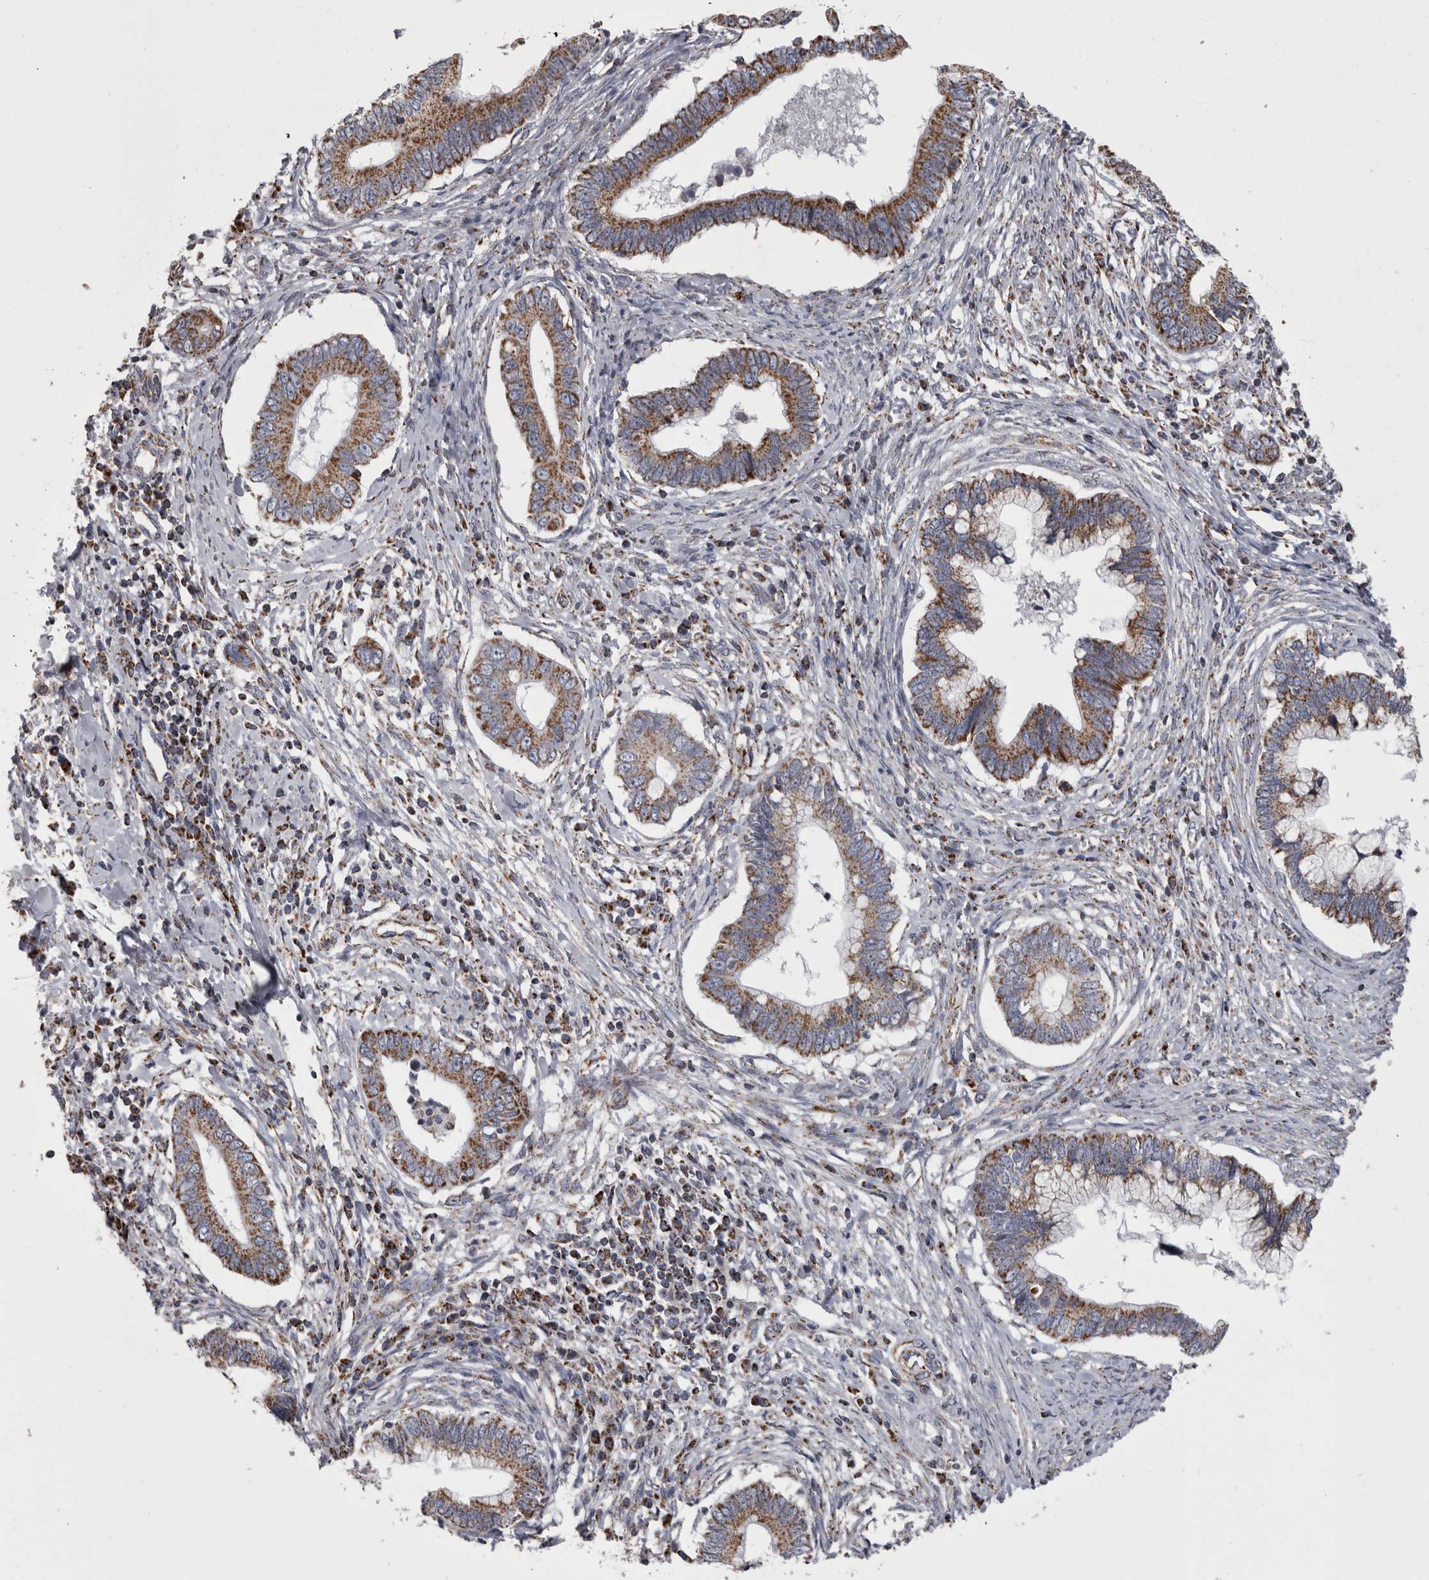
{"staining": {"intensity": "moderate", "quantity": ">75%", "location": "cytoplasmic/membranous"}, "tissue": "cervical cancer", "cell_type": "Tumor cells", "image_type": "cancer", "snomed": [{"axis": "morphology", "description": "Adenocarcinoma, NOS"}, {"axis": "topography", "description": "Cervix"}], "caption": "DAB immunohistochemical staining of human adenocarcinoma (cervical) exhibits moderate cytoplasmic/membranous protein staining in about >75% of tumor cells.", "gene": "MDH2", "patient": {"sex": "female", "age": 44}}